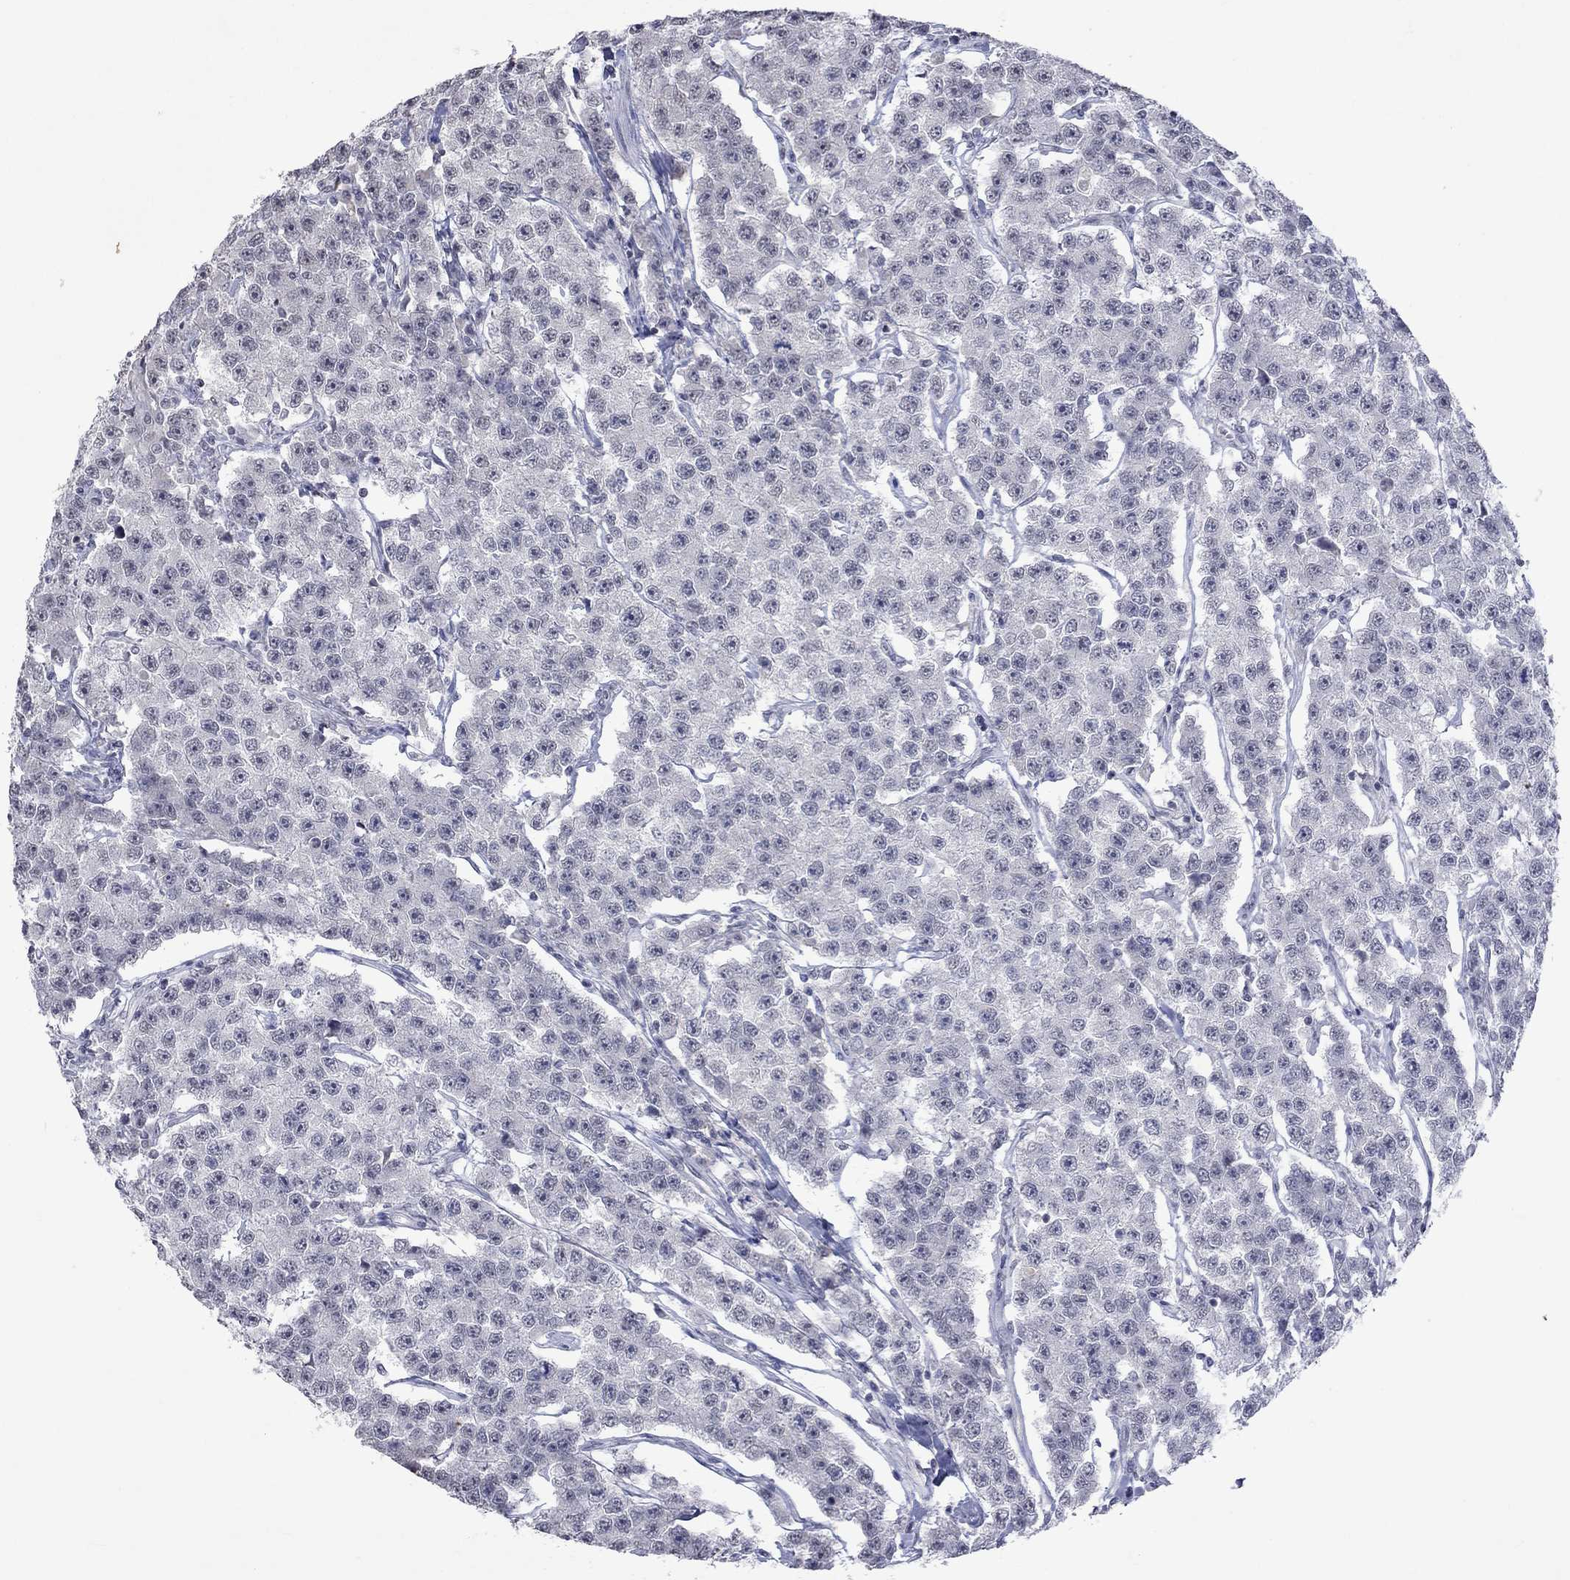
{"staining": {"intensity": "negative", "quantity": "none", "location": "none"}, "tissue": "testis cancer", "cell_type": "Tumor cells", "image_type": "cancer", "snomed": [{"axis": "morphology", "description": "Seminoma, NOS"}, {"axis": "topography", "description": "Testis"}], "caption": "Immunohistochemical staining of testis cancer shows no significant positivity in tumor cells. The staining was performed using DAB to visualize the protein expression in brown, while the nuclei were stained in blue with hematoxylin (Magnification: 20x).", "gene": "TMEM143", "patient": {"sex": "male", "age": 59}}